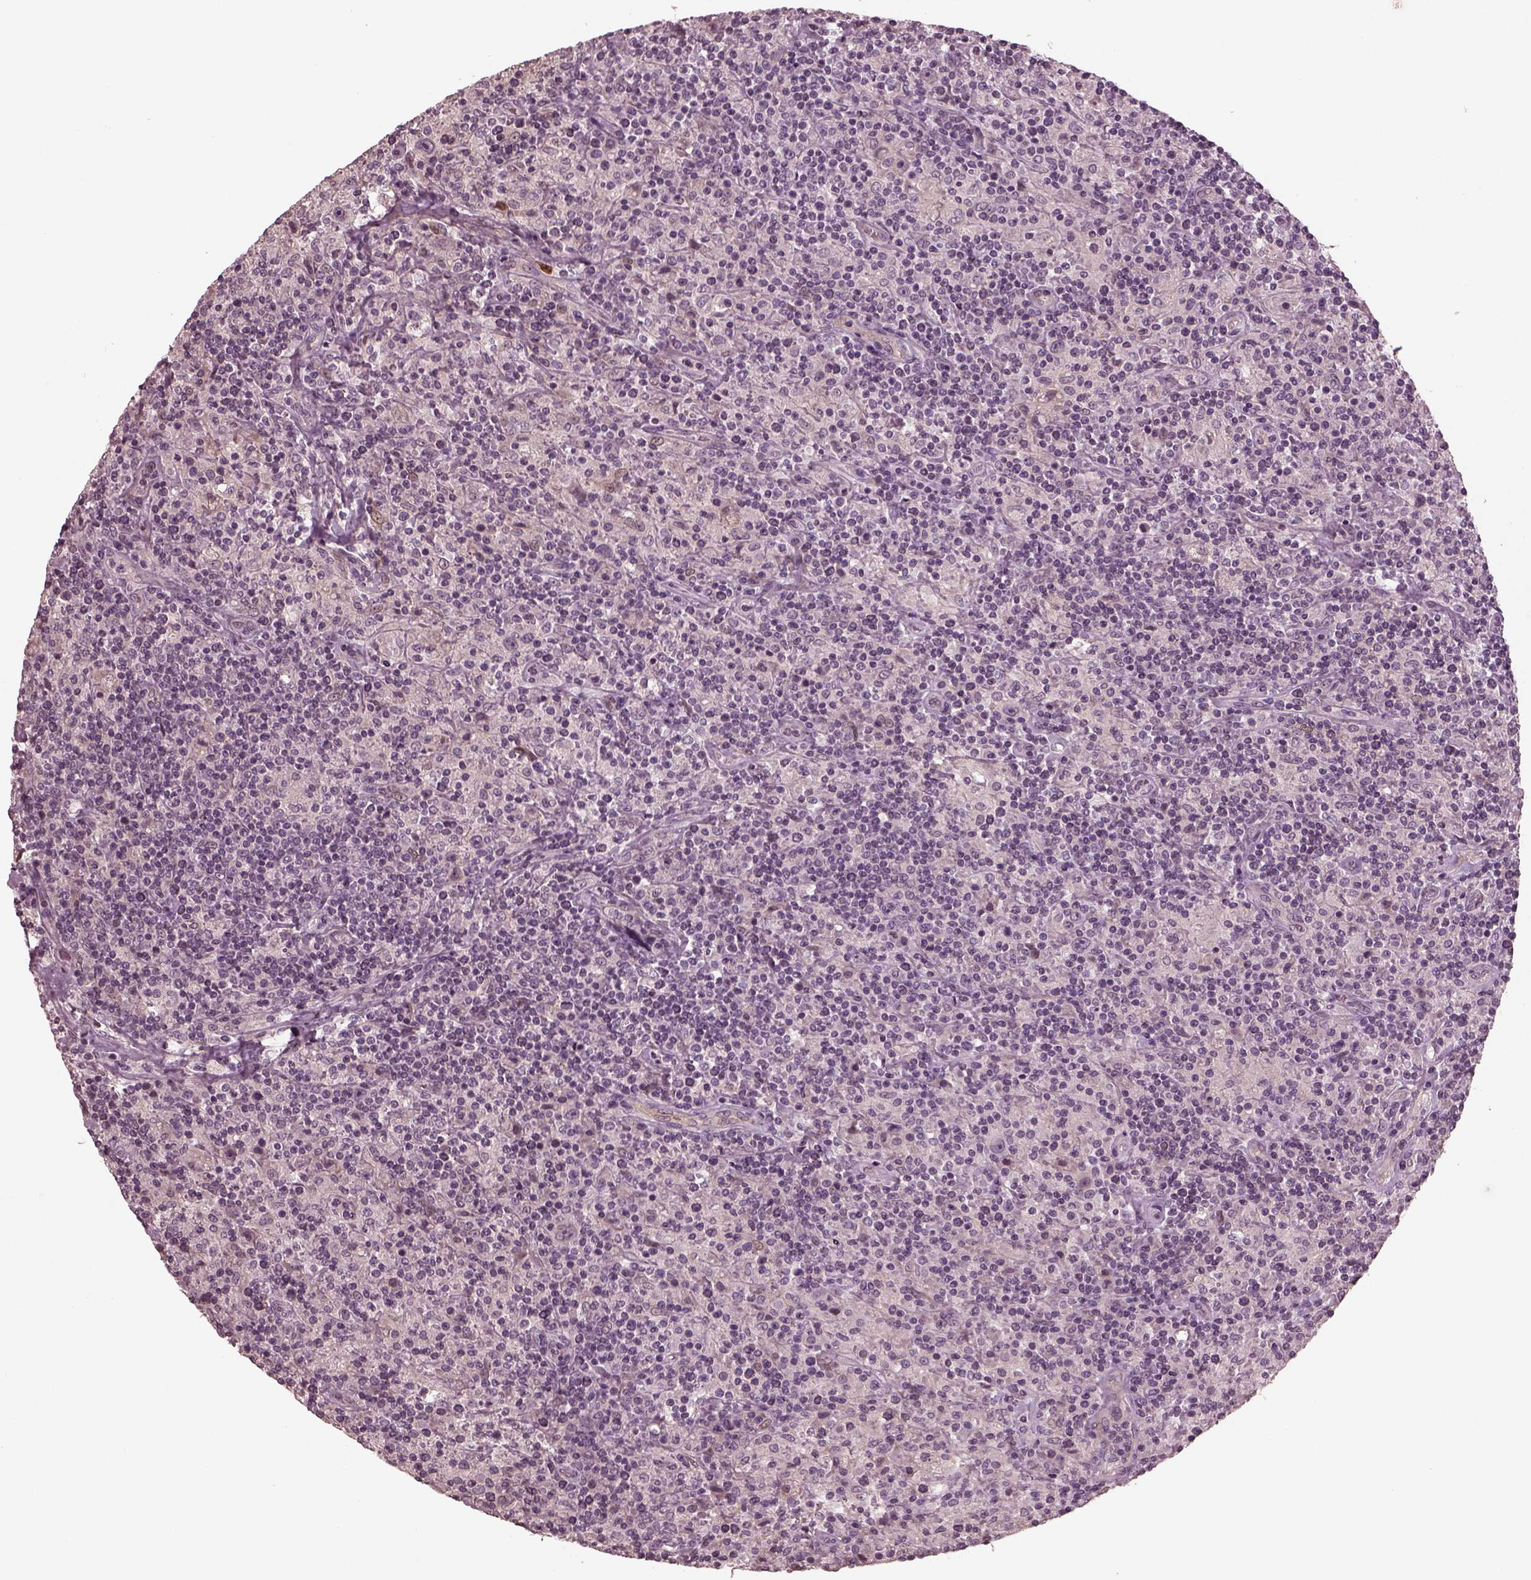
{"staining": {"intensity": "negative", "quantity": "none", "location": "none"}, "tissue": "lymphoma", "cell_type": "Tumor cells", "image_type": "cancer", "snomed": [{"axis": "morphology", "description": "Hodgkin's disease, NOS"}, {"axis": "topography", "description": "Lymph node"}], "caption": "This is an immunohistochemistry micrograph of human Hodgkin's disease. There is no staining in tumor cells.", "gene": "PORCN", "patient": {"sex": "male", "age": 70}}